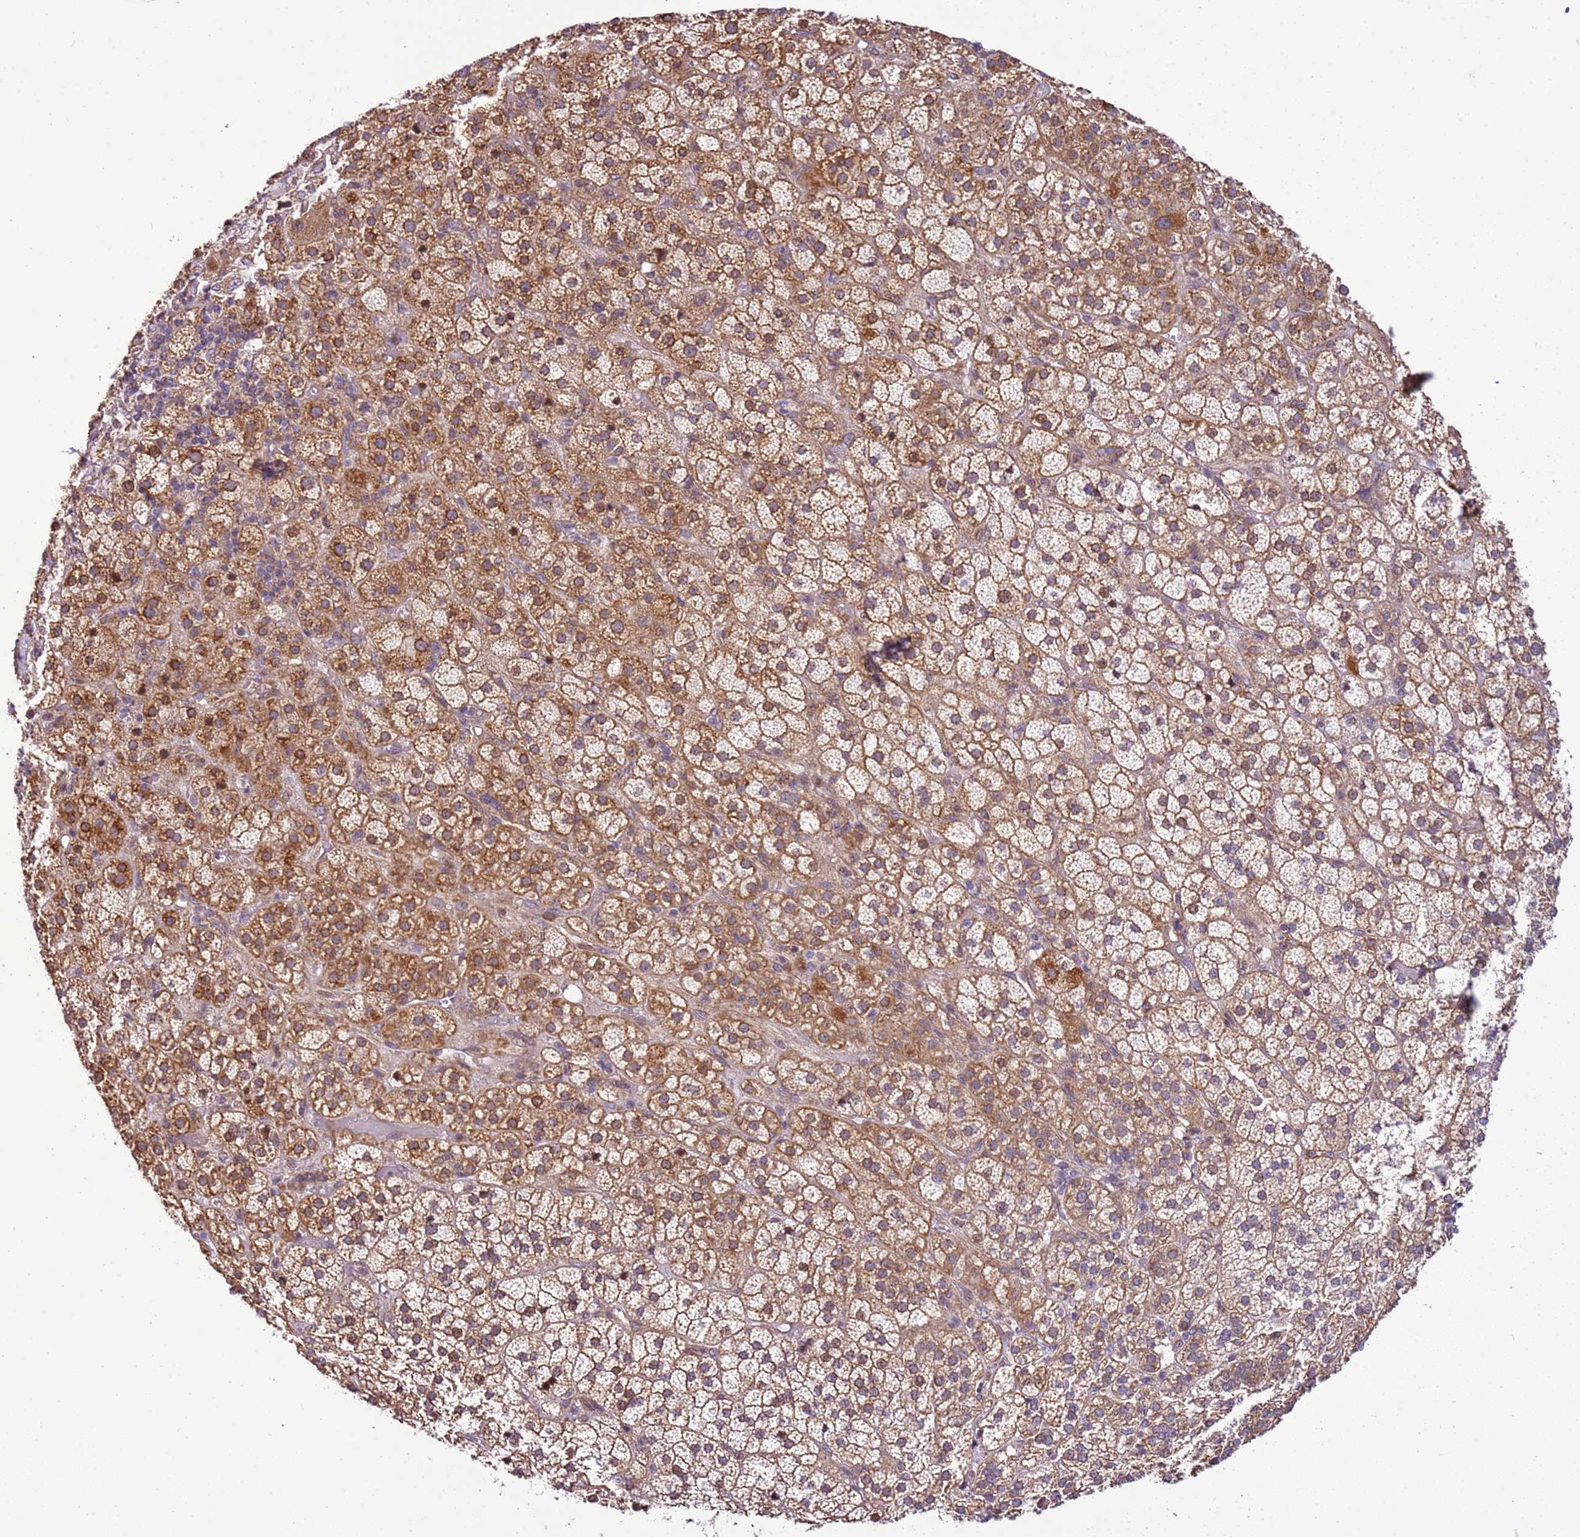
{"staining": {"intensity": "moderate", "quantity": ">75%", "location": "cytoplasmic/membranous"}, "tissue": "adrenal gland", "cell_type": "Glandular cells", "image_type": "normal", "snomed": [{"axis": "morphology", "description": "Normal tissue, NOS"}, {"axis": "topography", "description": "Adrenal gland"}], "caption": "IHC (DAB (3,3'-diaminobenzidine)) staining of benign adrenal gland exhibits moderate cytoplasmic/membranous protein expression in approximately >75% of glandular cells. Nuclei are stained in blue.", "gene": "SCARA3", "patient": {"sex": "female", "age": 70}}